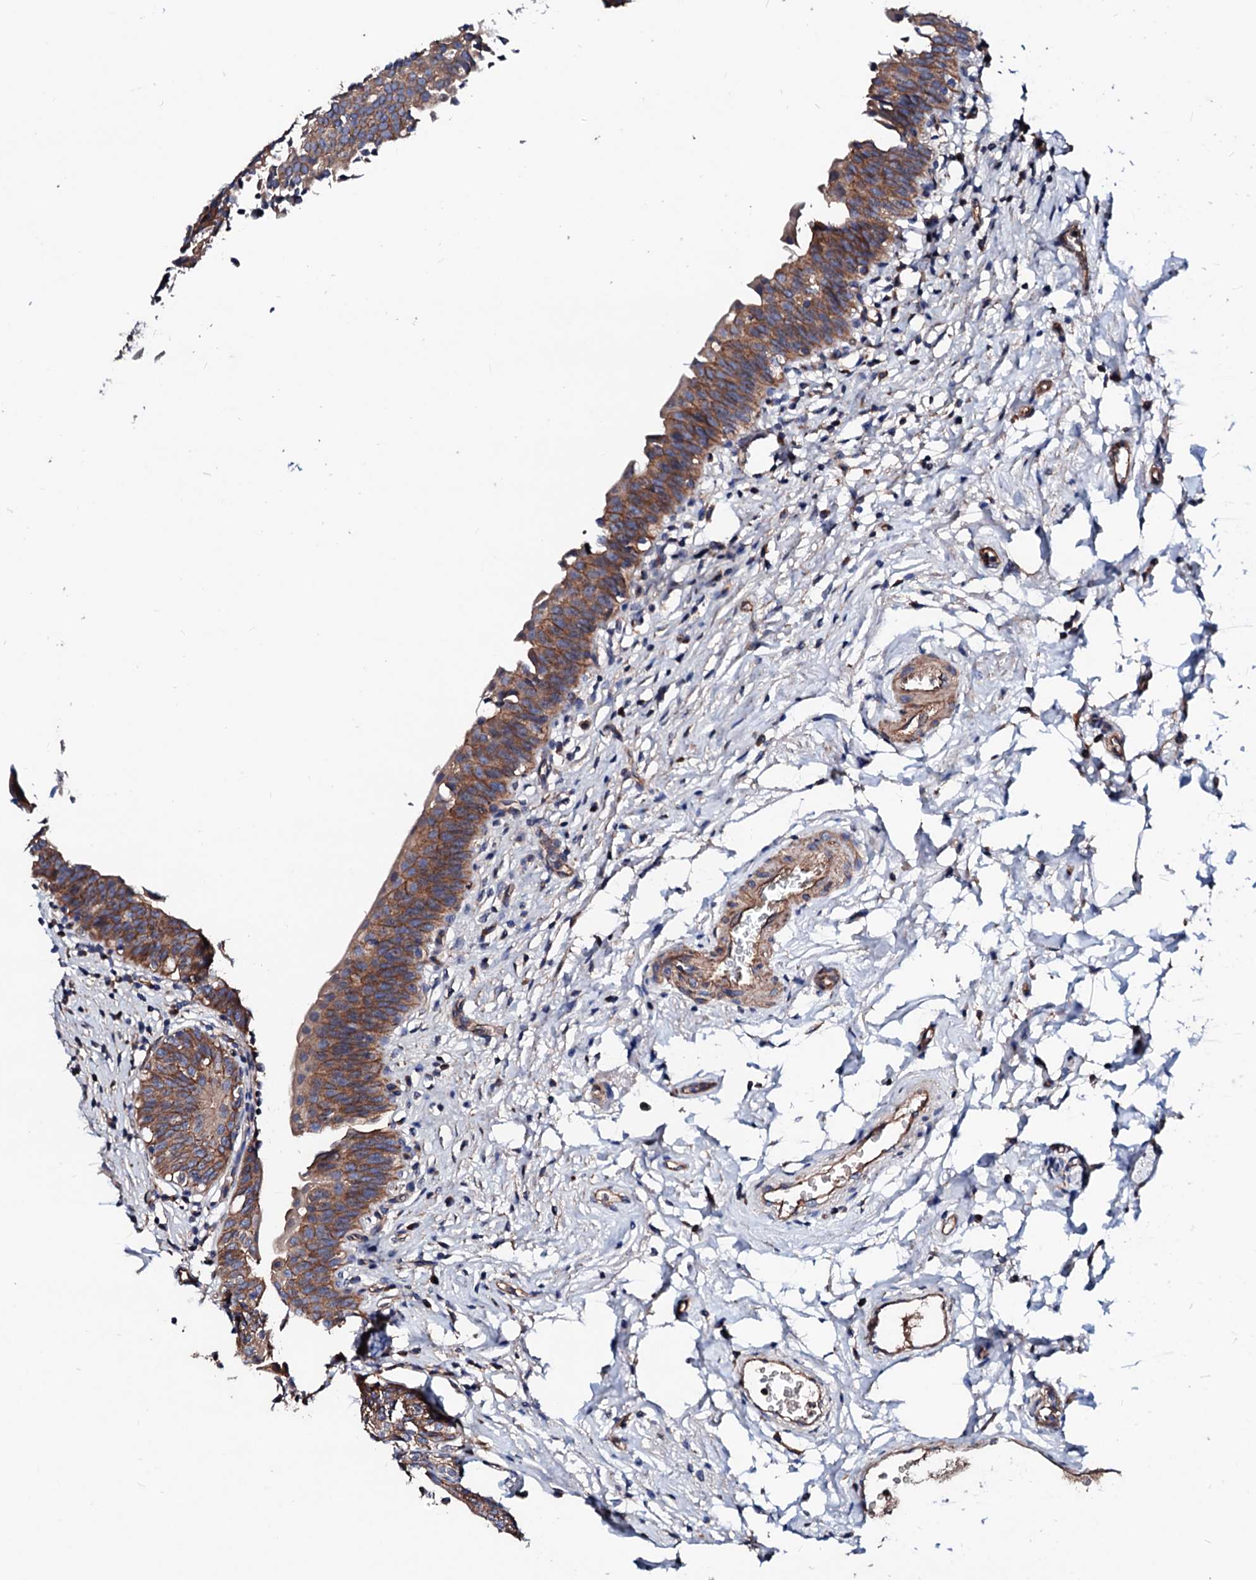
{"staining": {"intensity": "moderate", "quantity": ">75%", "location": "cytoplasmic/membranous"}, "tissue": "urinary bladder", "cell_type": "Urothelial cells", "image_type": "normal", "snomed": [{"axis": "morphology", "description": "Normal tissue, NOS"}, {"axis": "topography", "description": "Urinary bladder"}], "caption": "Immunohistochemistry histopathology image of unremarkable urinary bladder stained for a protein (brown), which displays medium levels of moderate cytoplasmic/membranous expression in approximately >75% of urothelial cells.", "gene": "TBCEL", "patient": {"sex": "male", "age": 83}}